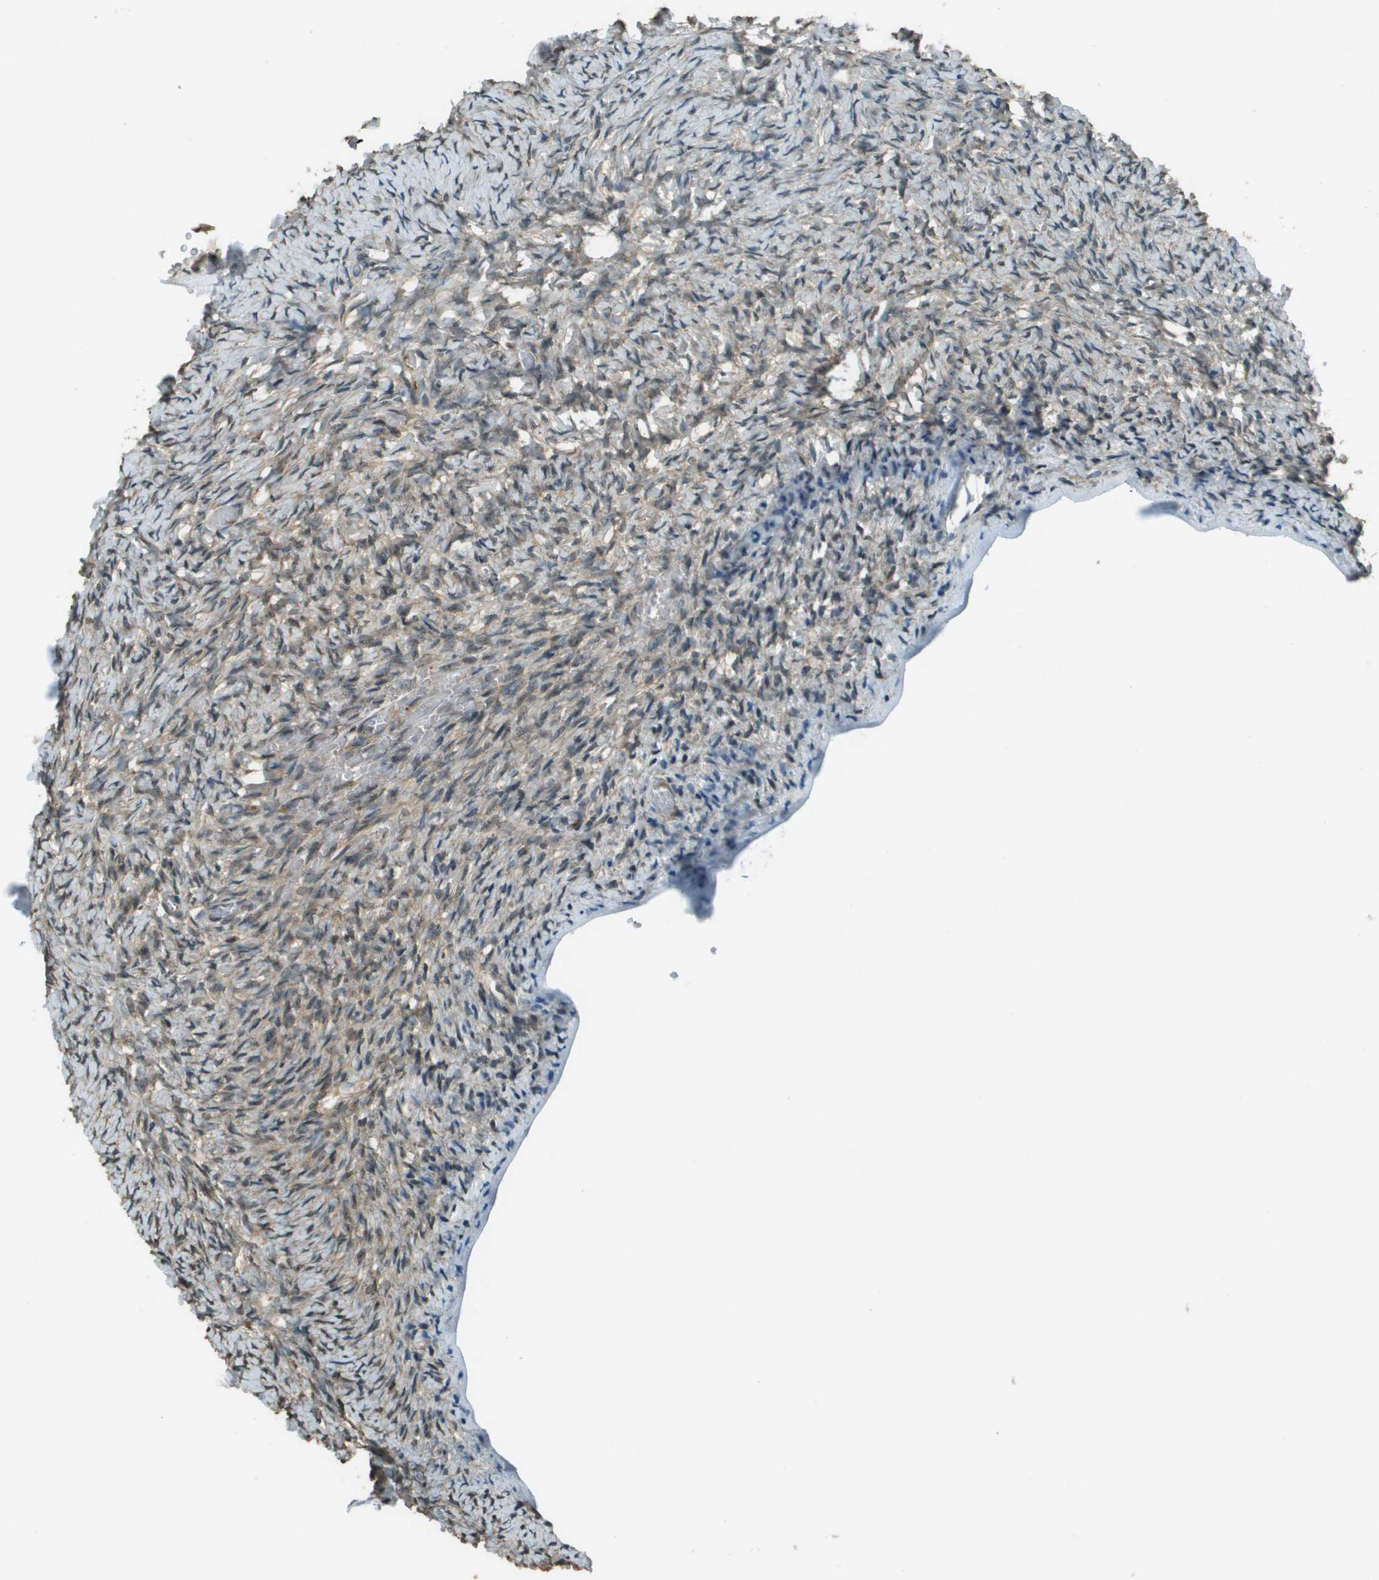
{"staining": {"intensity": "weak", "quantity": "<25%", "location": "cytoplasmic/membranous"}, "tissue": "ovary", "cell_type": "Ovarian stroma cells", "image_type": "normal", "snomed": [{"axis": "morphology", "description": "Normal tissue, NOS"}, {"axis": "topography", "description": "Ovary"}], "caption": "The immunohistochemistry micrograph has no significant expression in ovarian stroma cells of ovary.", "gene": "SDC3", "patient": {"sex": "female", "age": 27}}